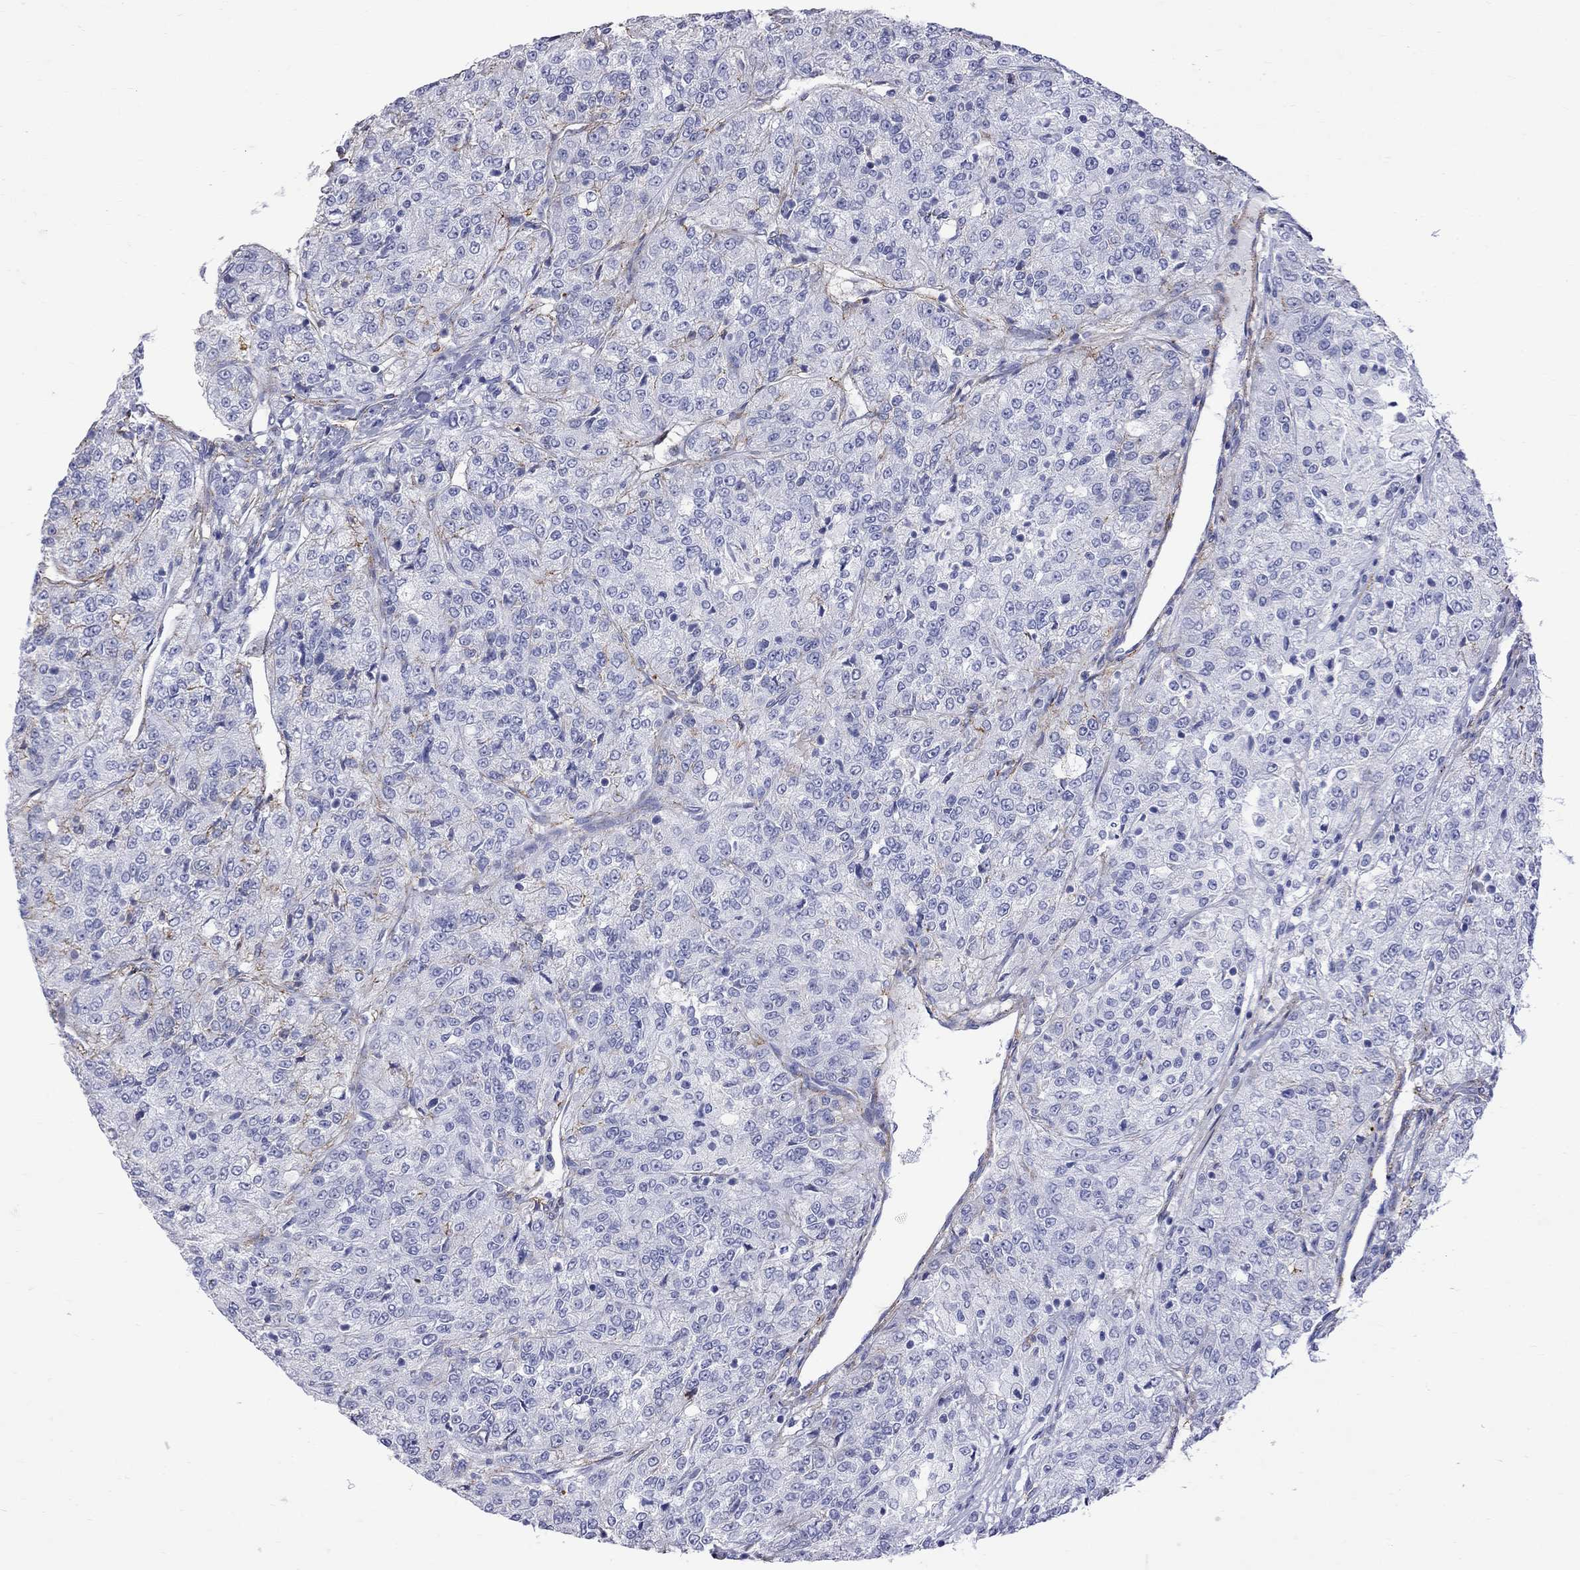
{"staining": {"intensity": "negative", "quantity": "none", "location": "none"}, "tissue": "renal cancer", "cell_type": "Tumor cells", "image_type": "cancer", "snomed": [{"axis": "morphology", "description": "Adenocarcinoma, NOS"}, {"axis": "topography", "description": "Kidney"}], "caption": "Immunohistochemistry photomicrograph of human renal cancer stained for a protein (brown), which exhibits no staining in tumor cells.", "gene": "S100A3", "patient": {"sex": "female", "age": 63}}